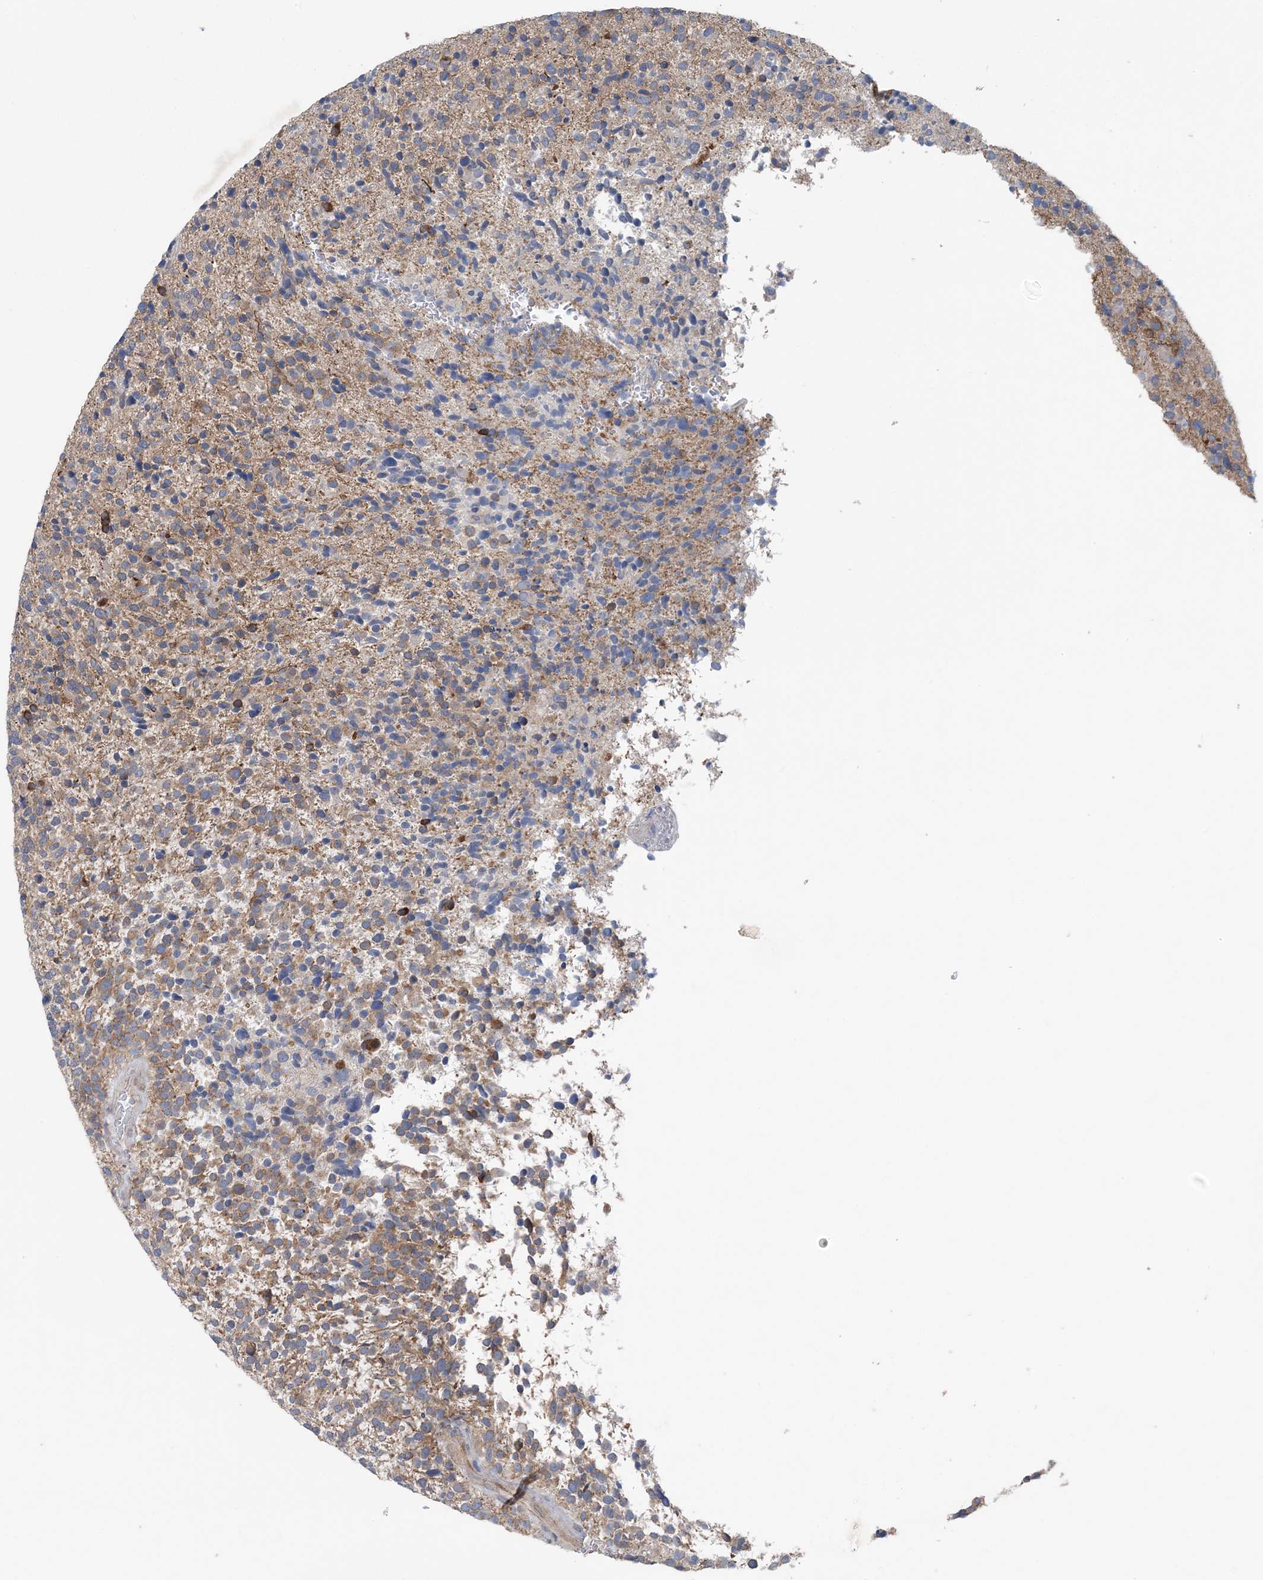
{"staining": {"intensity": "moderate", "quantity": "<25%", "location": "cytoplasmic/membranous"}, "tissue": "glioma", "cell_type": "Tumor cells", "image_type": "cancer", "snomed": [{"axis": "morphology", "description": "Glioma, malignant, High grade"}, {"axis": "topography", "description": "Brain"}], "caption": "IHC photomicrograph of human glioma stained for a protein (brown), which reveals low levels of moderate cytoplasmic/membranous positivity in approximately <25% of tumor cells.", "gene": "HIKESHI", "patient": {"sex": "male", "age": 72}}